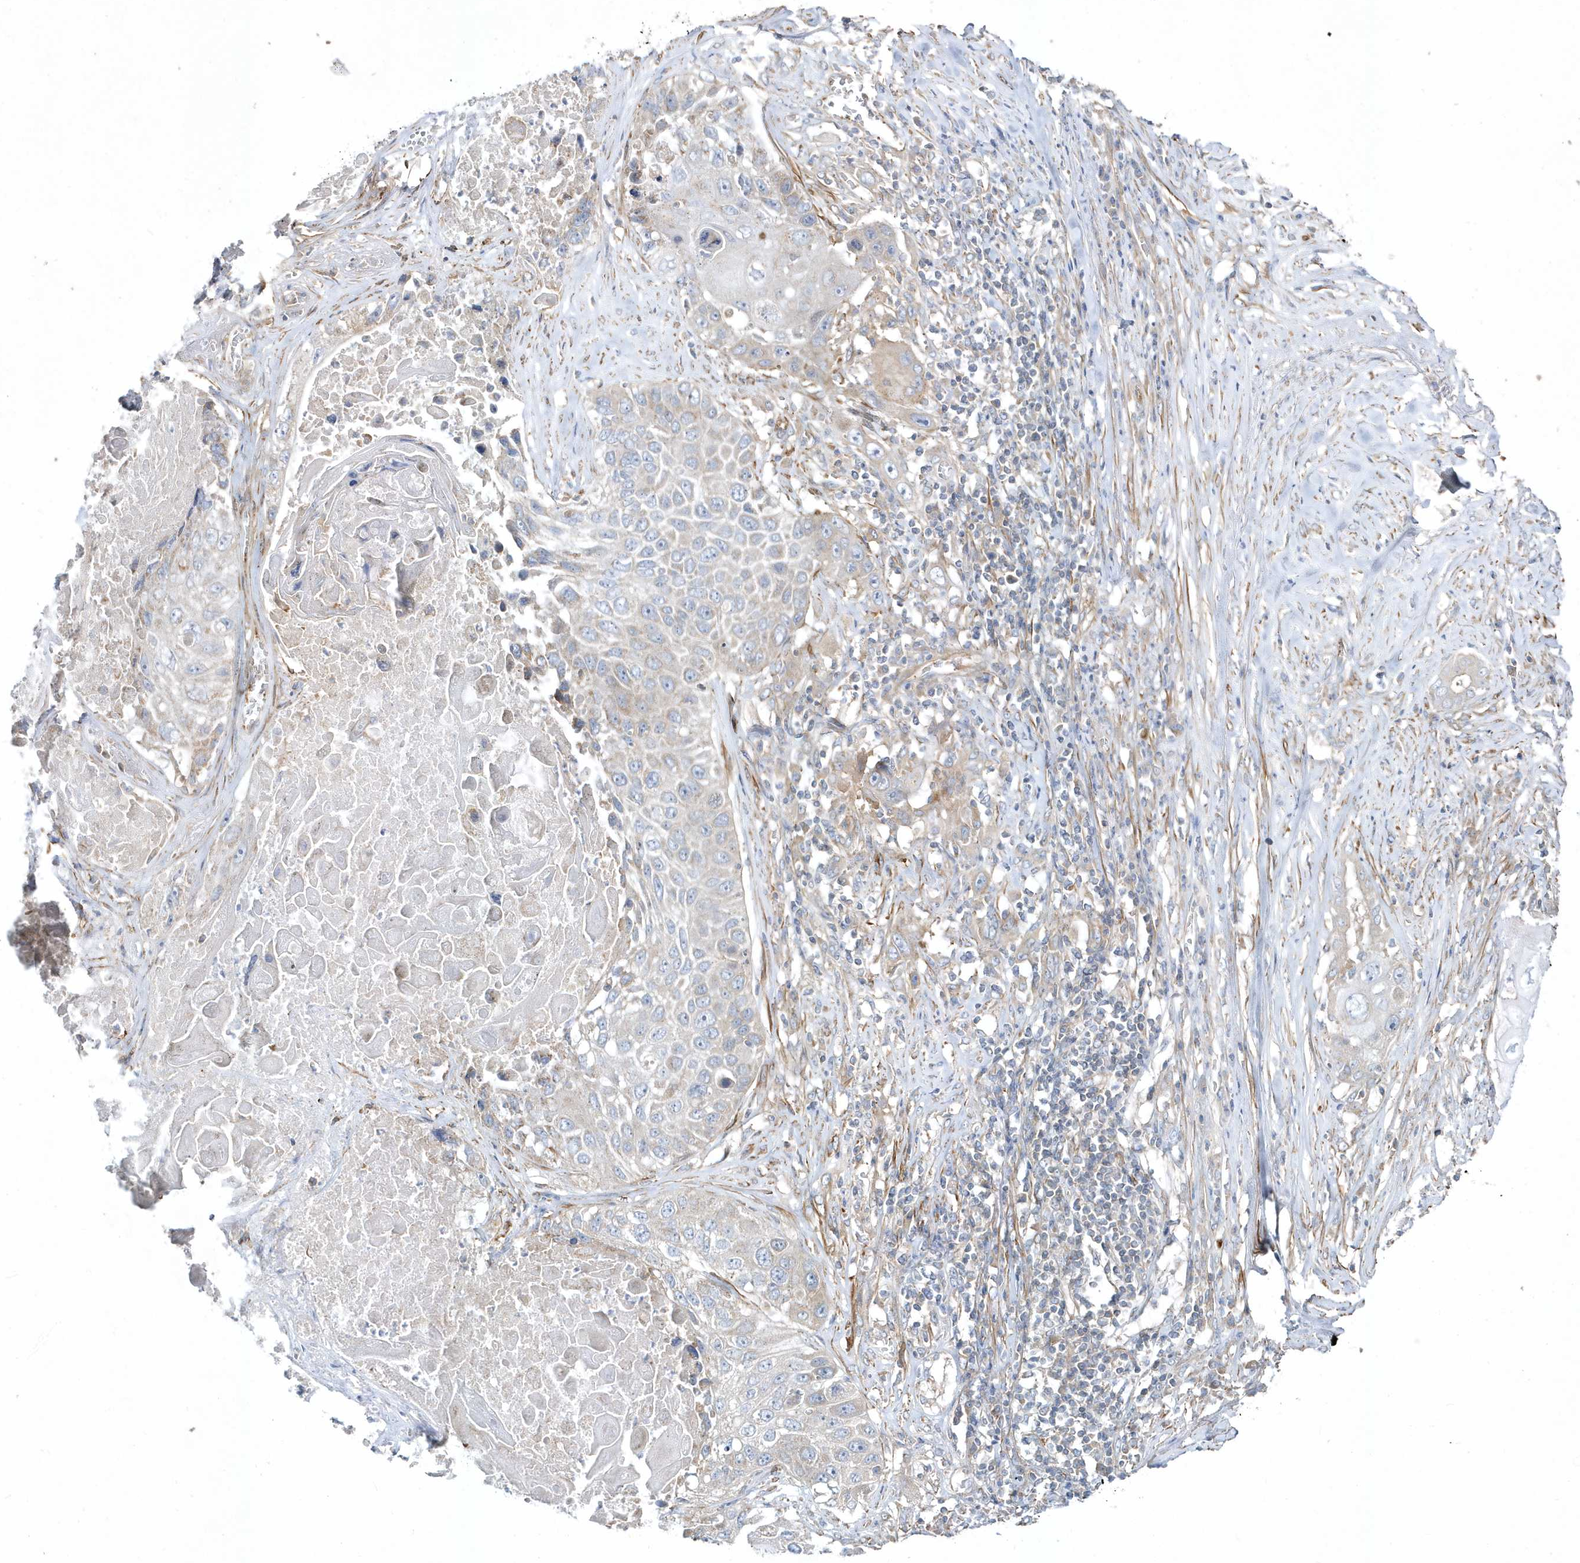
{"staining": {"intensity": "weak", "quantity": "<25%", "location": "cytoplasmic/membranous"}, "tissue": "lung cancer", "cell_type": "Tumor cells", "image_type": "cancer", "snomed": [{"axis": "morphology", "description": "Squamous cell carcinoma, NOS"}, {"axis": "topography", "description": "Lung"}], "caption": "Protein analysis of lung cancer (squamous cell carcinoma) demonstrates no significant staining in tumor cells.", "gene": "LEXM", "patient": {"sex": "male", "age": 61}}